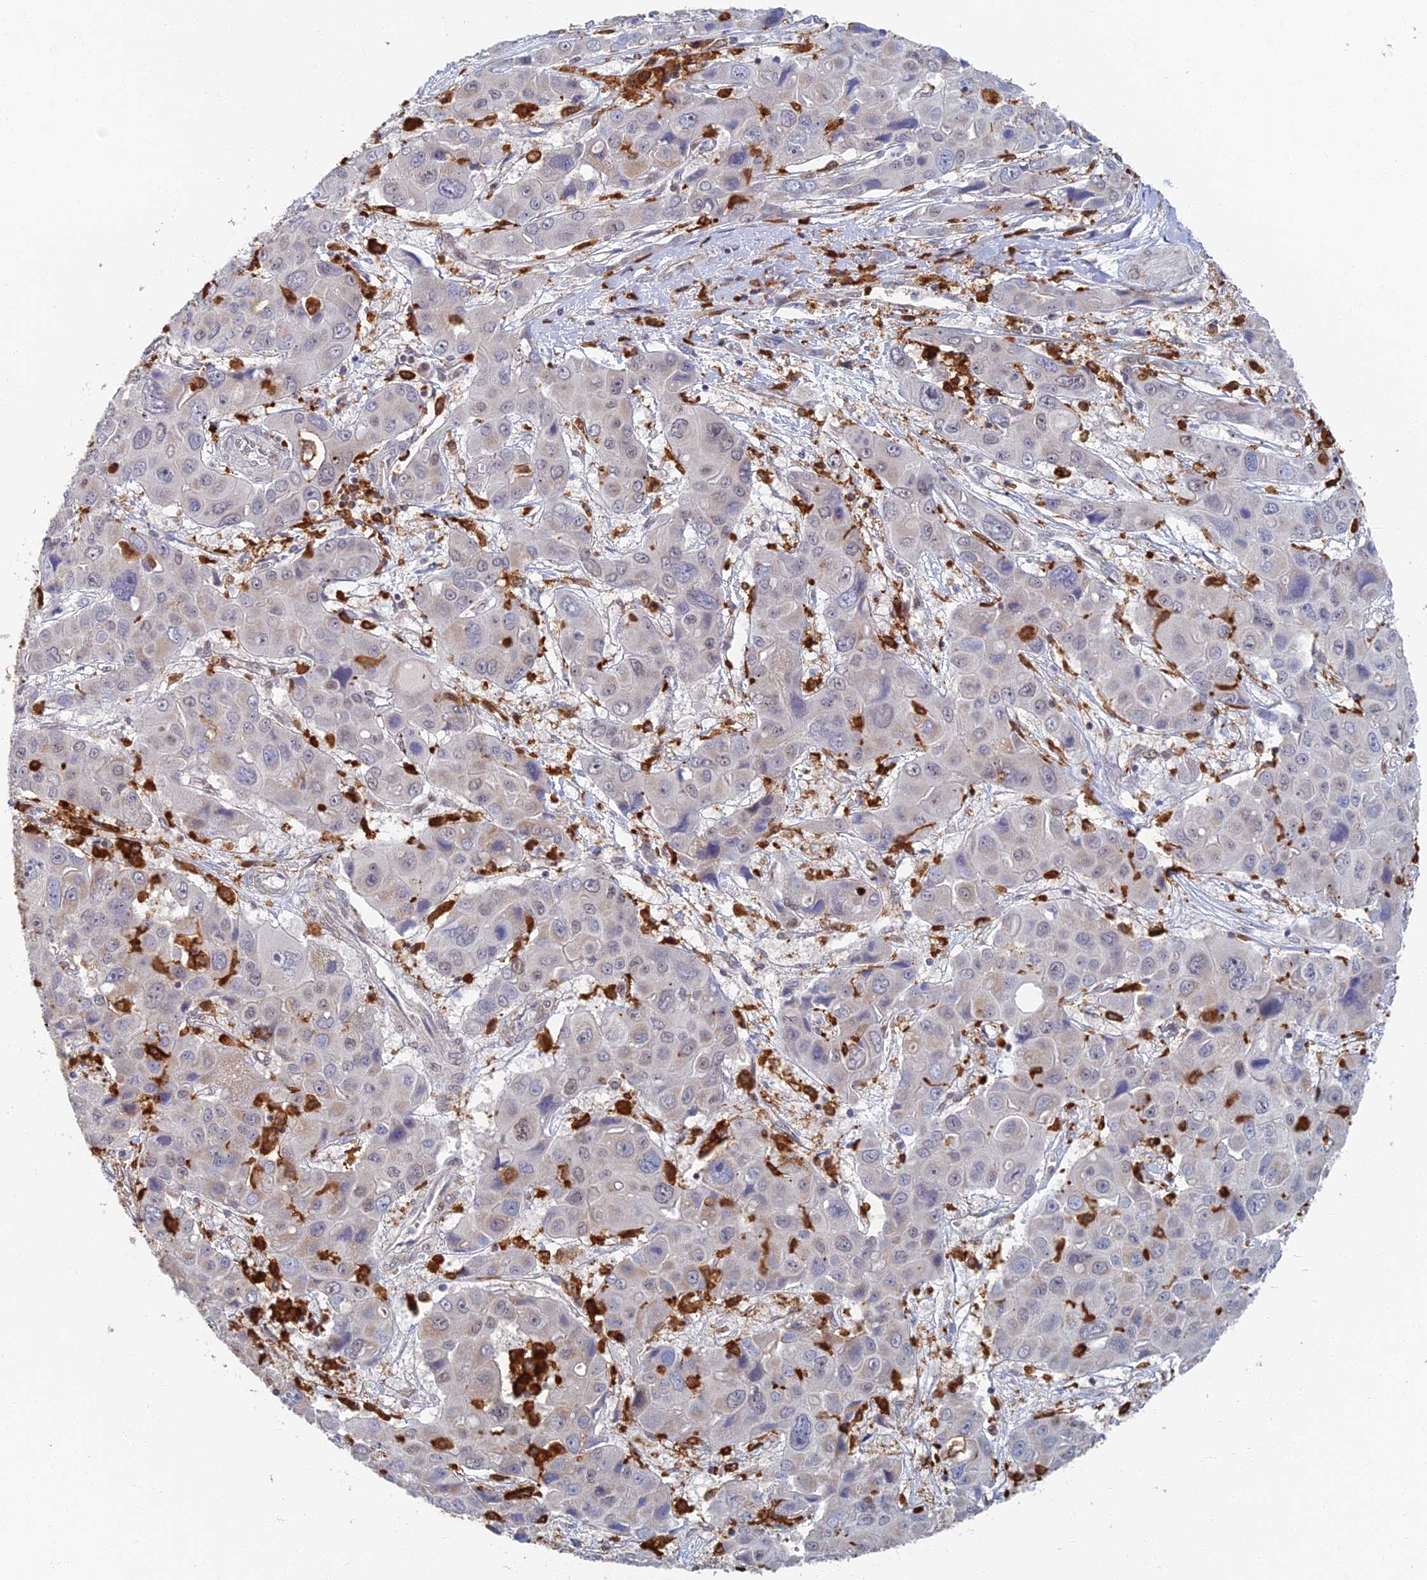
{"staining": {"intensity": "negative", "quantity": "none", "location": "none"}, "tissue": "liver cancer", "cell_type": "Tumor cells", "image_type": "cancer", "snomed": [{"axis": "morphology", "description": "Cholangiocarcinoma"}, {"axis": "topography", "description": "Liver"}], "caption": "IHC histopathology image of liver cholangiocarcinoma stained for a protein (brown), which demonstrates no positivity in tumor cells.", "gene": "GPATCH1", "patient": {"sex": "male", "age": 67}}